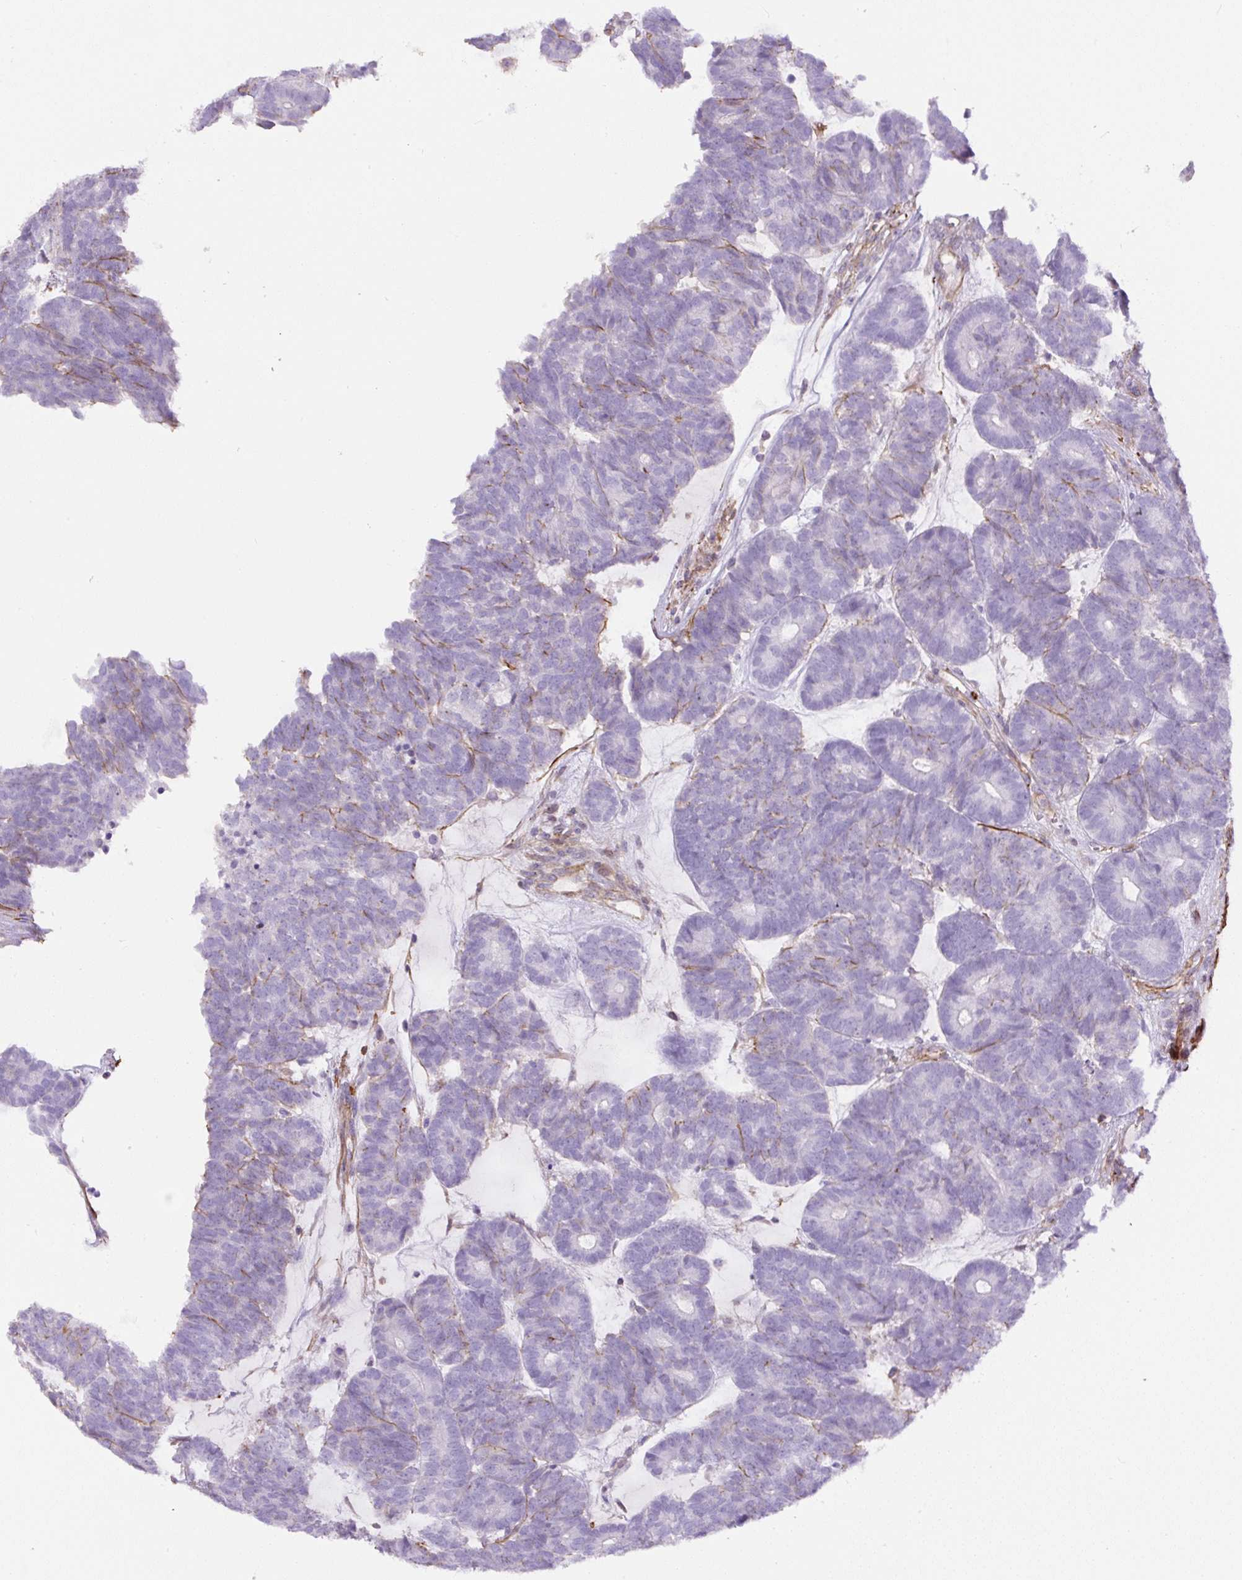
{"staining": {"intensity": "negative", "quantity": "none", "location": "none"}, "tissue": "head and neck cancer", "cell_type": "Tumor cells", "image_type": "cancer", "snomed": [{"axis": "morphology", "description": "Adenocarcinoma, NOS"}, {"axis": "topography", "description": "Head-Neck"}], "caption": "A micrograph of human head and neck adenocarcinoma is negative for staining in tumor cells.", "gene": "B3GALT5", "patient": {"sex": "female", "age": 81}}